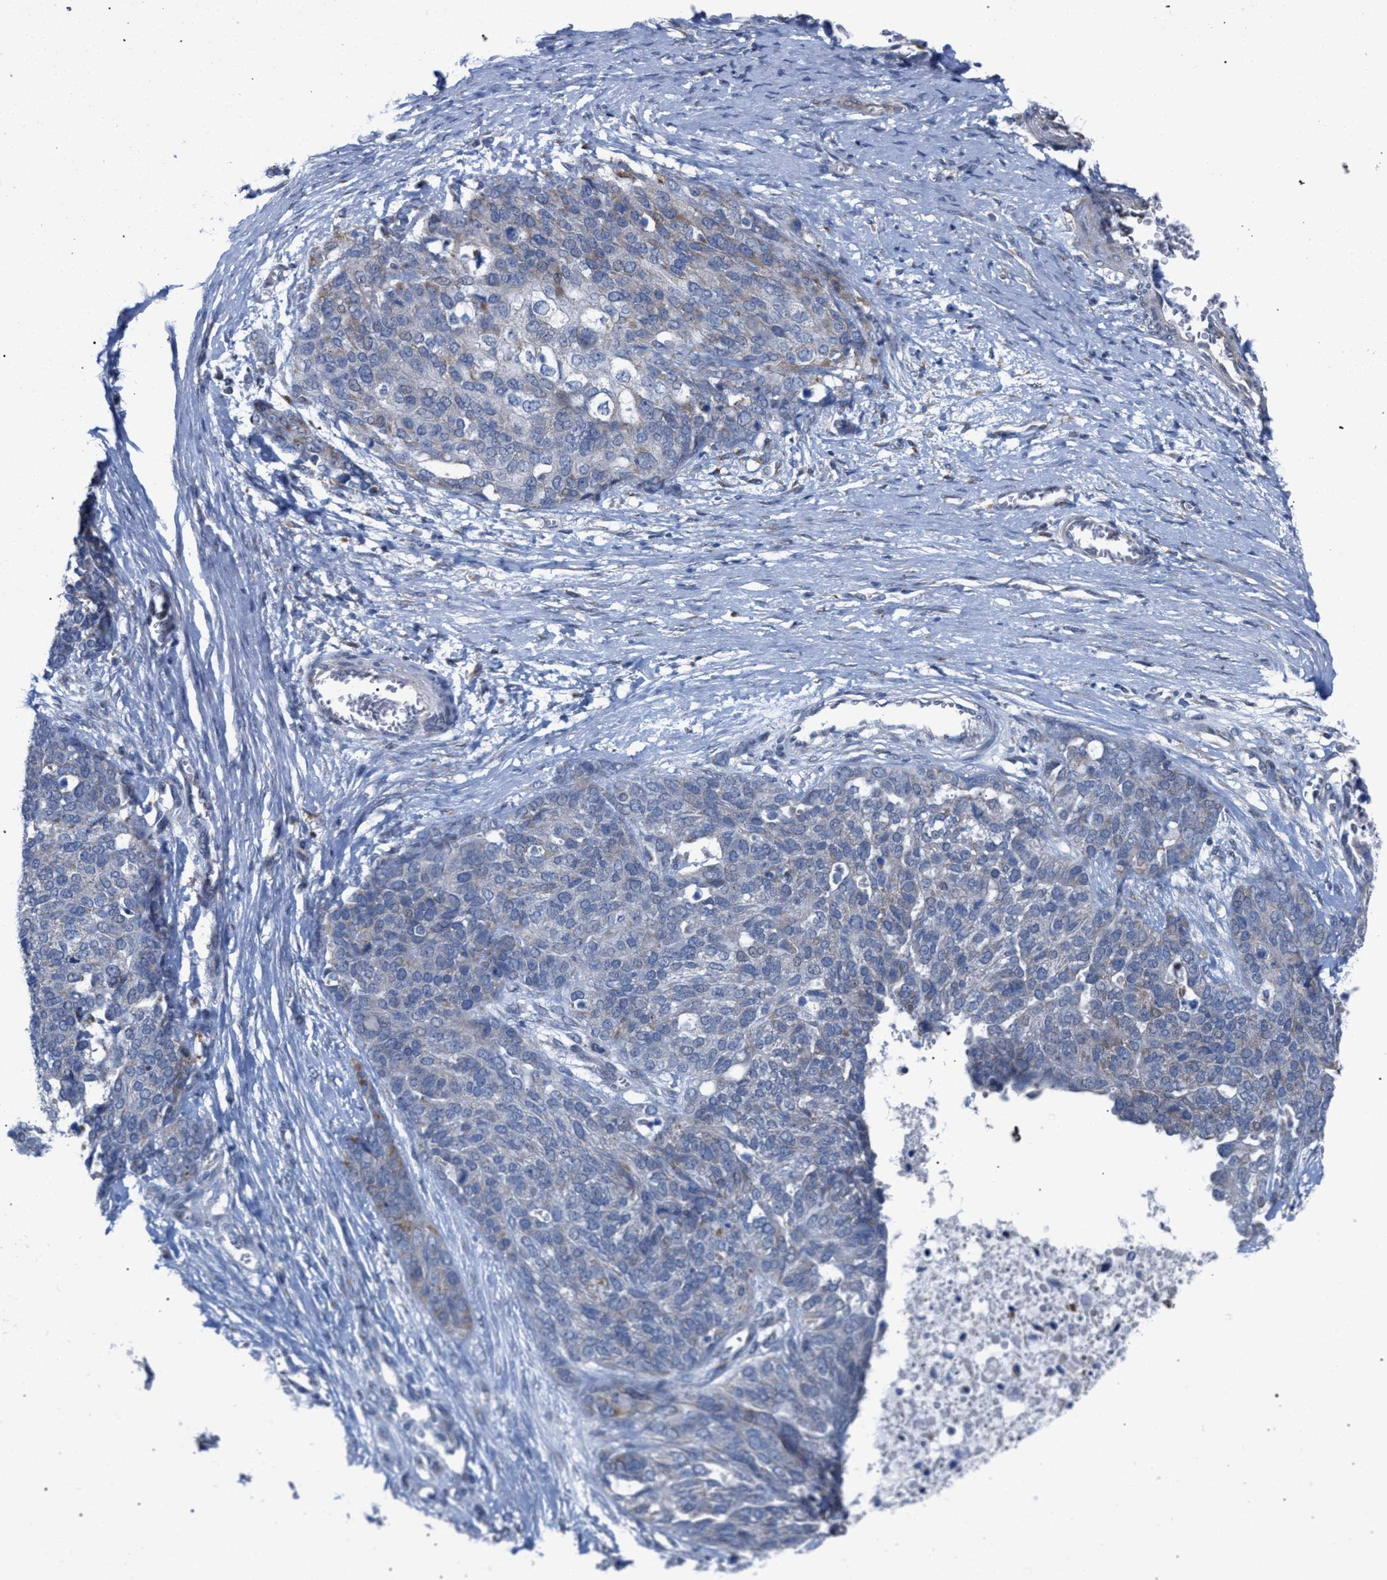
{"staining": {"intensity": "weak", "quantity": "<25%", "location": "cytoplasmic/membranous"}, "tissue": "ovarian cancer", "cell_type": "Tumor cells", "image_type": "cancer", "snomed": [{"axis": "morphology", "description": "Cystadenocarcinoma, serous, NOS"}, {"axis": "topography", "description": "Ovary"}], "caption": "High power microscopy image of an IHC micrograph of ovarian cancer, revealing no significant expression in tumor cells.", "gene": "RNF135", "patient": {"sex": "female", "age": 44}}